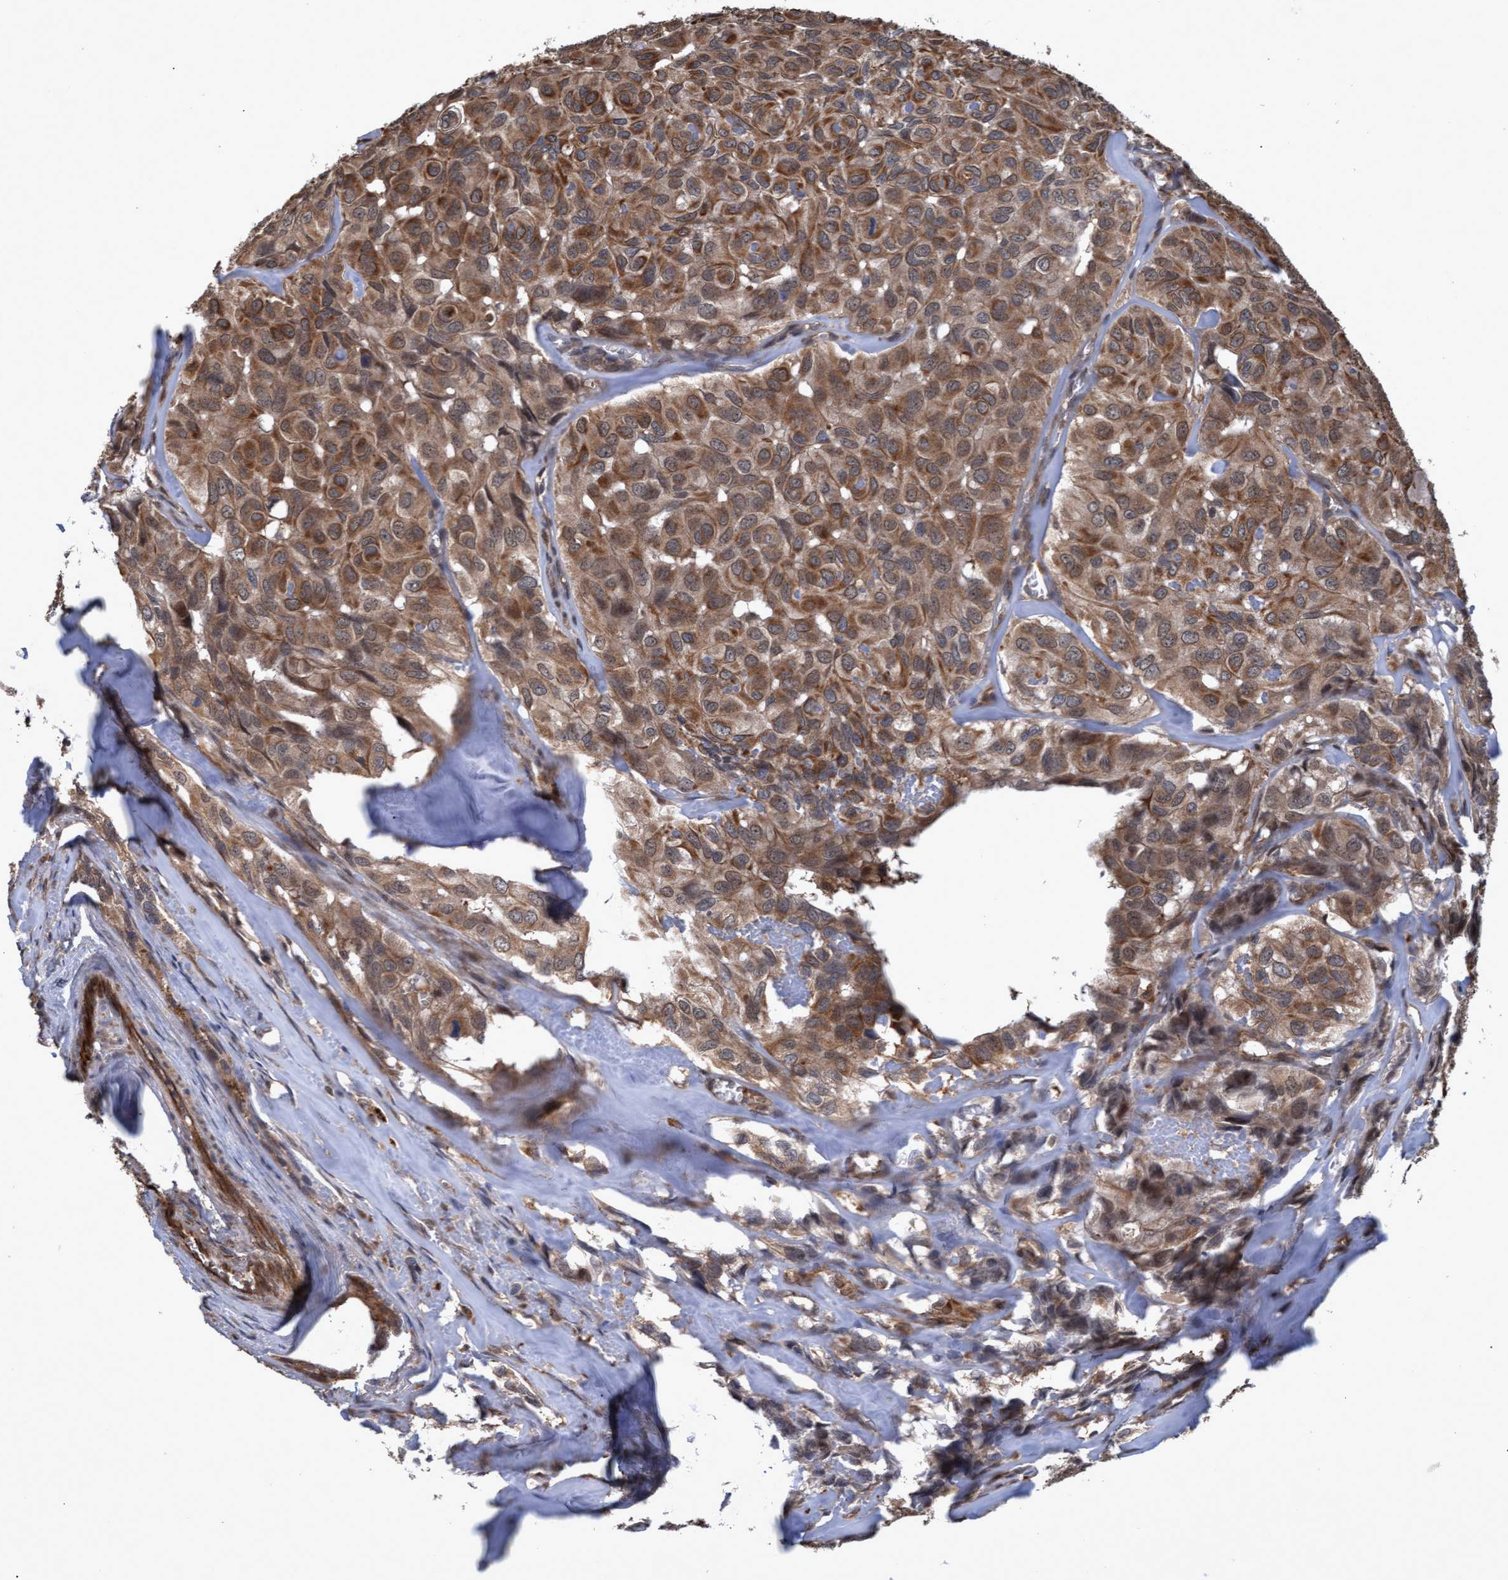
{"staining": {"intensity": "moderate", "quantity": ">75%", "location": "cytoplasmic/membranous"}, "tissue": "head and neck cancer", "cell_type": "Tumor cells", "image_type": "cancer", "snomed": [{"axis": "morphology", "description": "Adenocarcinoma, NOS"}, {"axis": "topography", "description": "Salivary gland, NOS"}, {"axis": "topography", "description": "Head-Neck"}], "caption": "Immunohistochemical staining of head and neck cancer (adenocarcinoma) shows medium levels of moderate cytoplasmic/membranous staining in about >75% of tumor cells.", "gene": "PSMB6", "patient": {"sex": "female", "age": 76}}